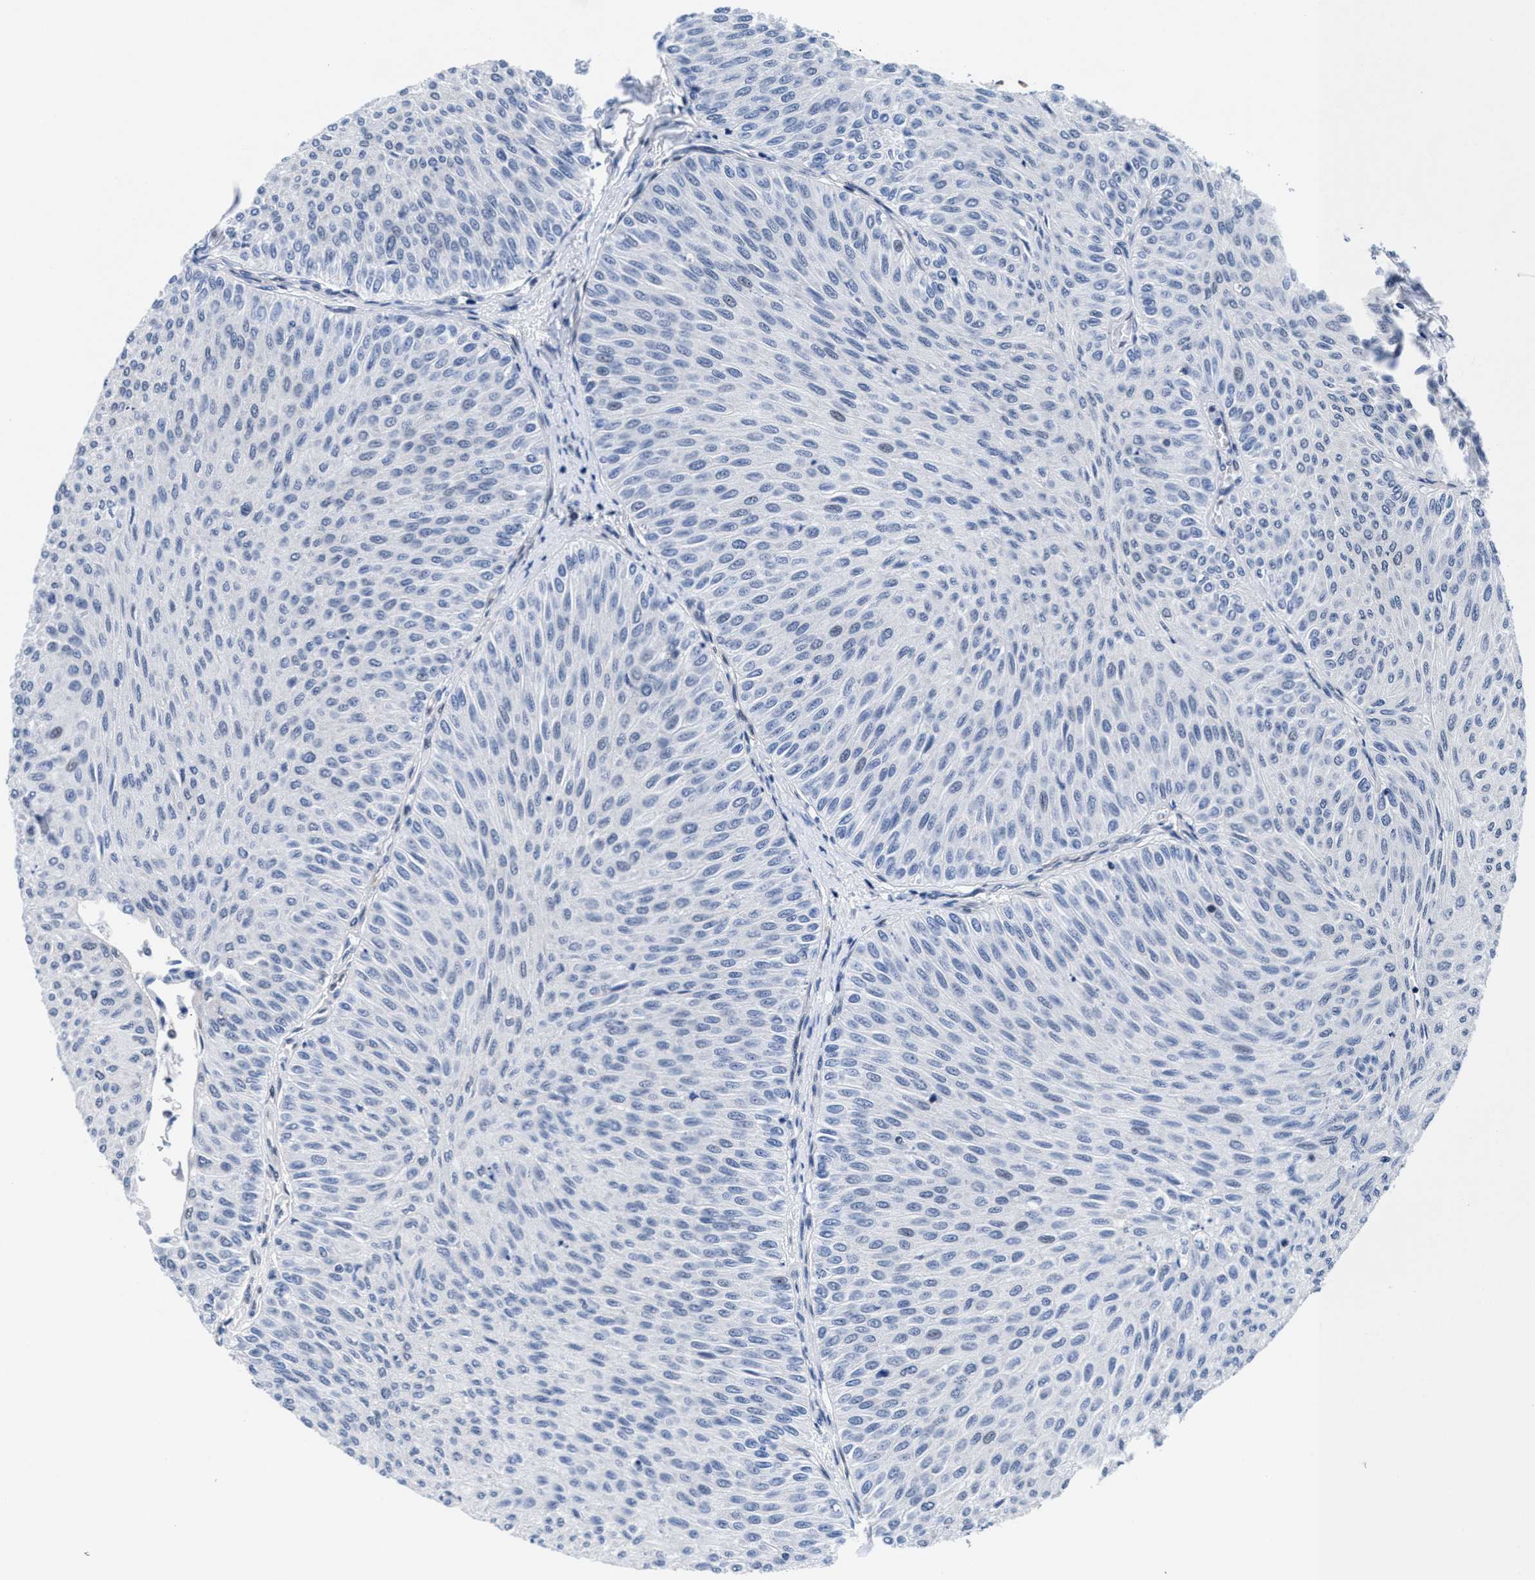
{"staining": {"intensity": "negative", "quantity": "none", "location": "none"}, "tissue": "urothelial cancer", "cell_type": "Tumor cells", "image_type": "cancer", "snomed": [{"axis": "morphology", "description": "Urothelial carcinoma, Low grade"}, {"axis": "topography", "description": "Urinary bladder"}], "caption": "High power microscopy histopathology image of an immunohistochemistry micrograph of urothelial carcinoma (low-grade), revealing no significant staining in tumor cells.", "gene": "ACLY", "patient": {"sex": "male", "age": 78}}